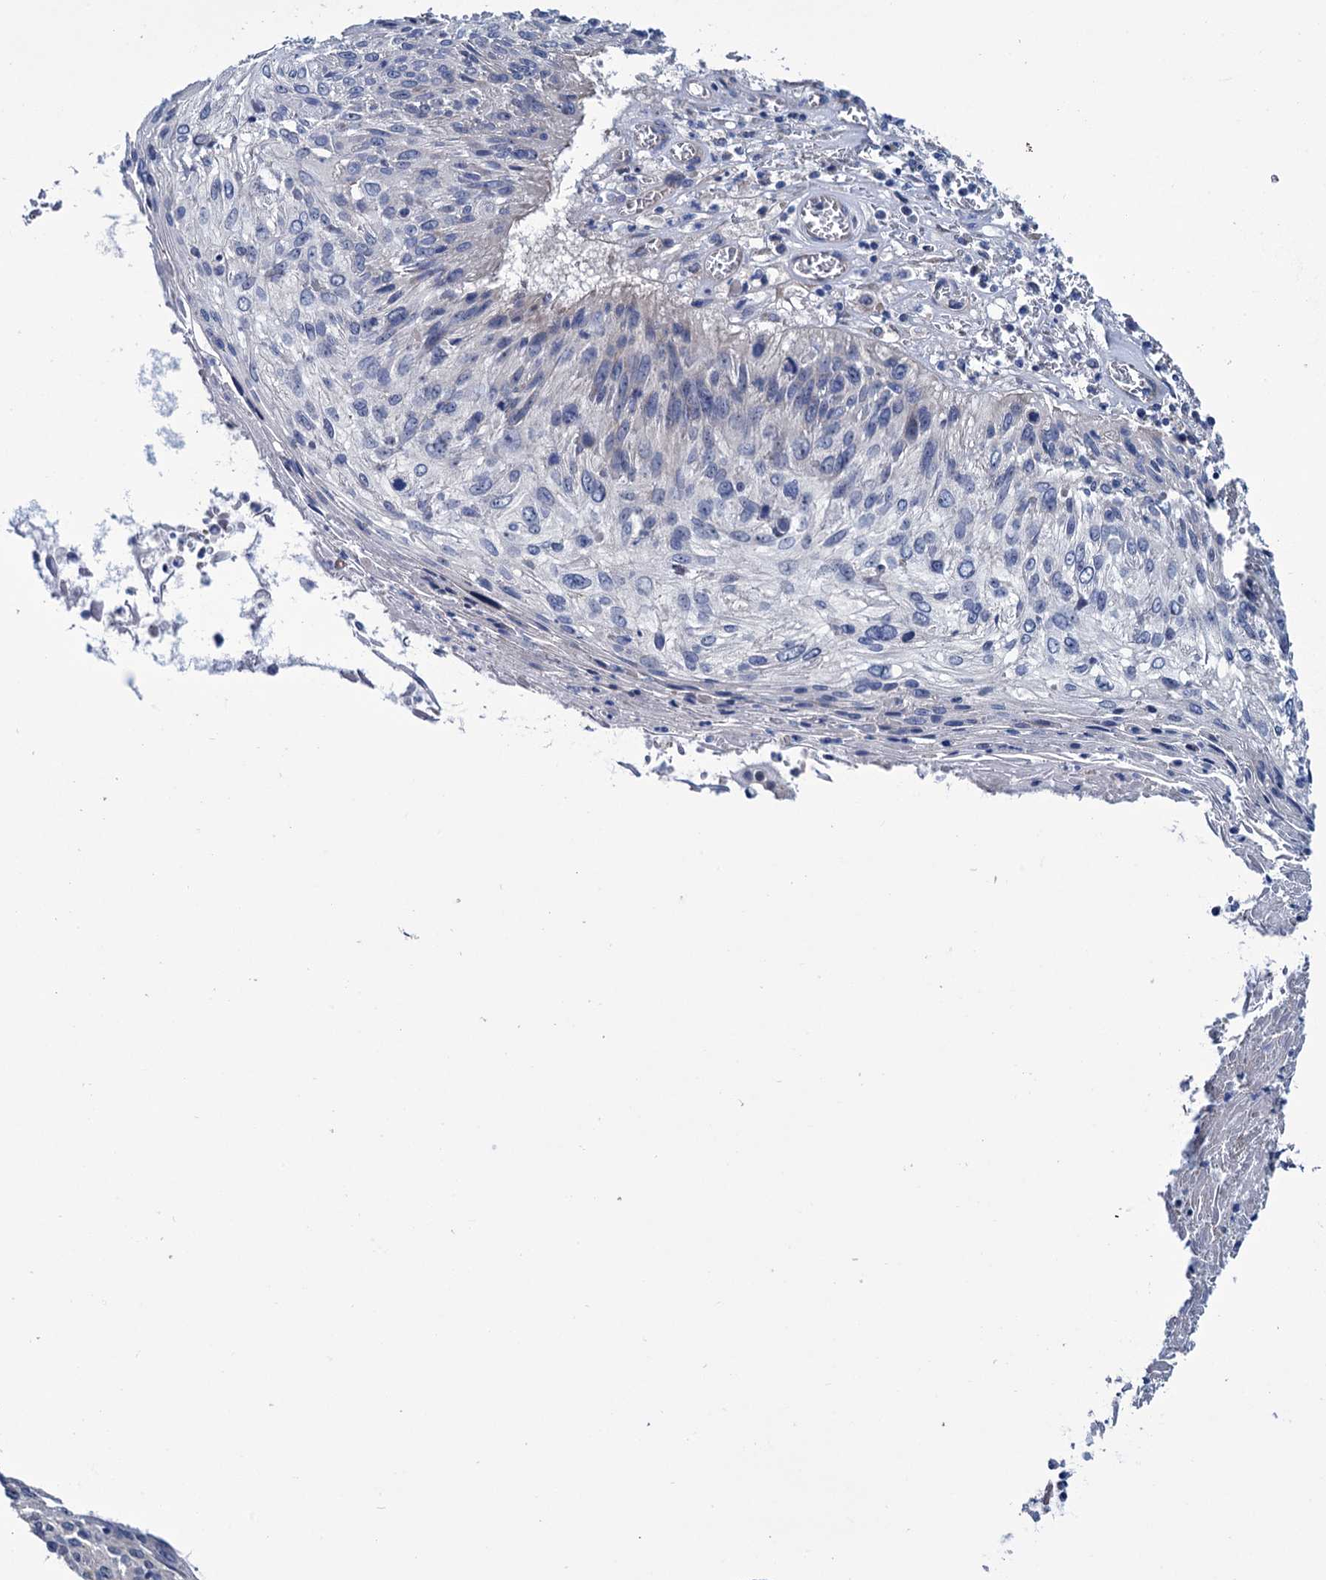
{"staining": {"intensity": "negative", "quantity": "none", "location": "none"}, "tissue": "cervical cancer", "cell_type": "Tumor cells", "image_type": "cancer", "snomed": [{"axis": "morphology", "description": "Squamous cell carcinoma, NOS"}, {"axis": "topography", "description": "Cervix"}], "caption": "This is a micrograph of immunohistochemistry staining of cervical cancer, which shows no expression in tumor cells.", "gene": "EYA4", "patient": {"sex": "female", "age": 51}}